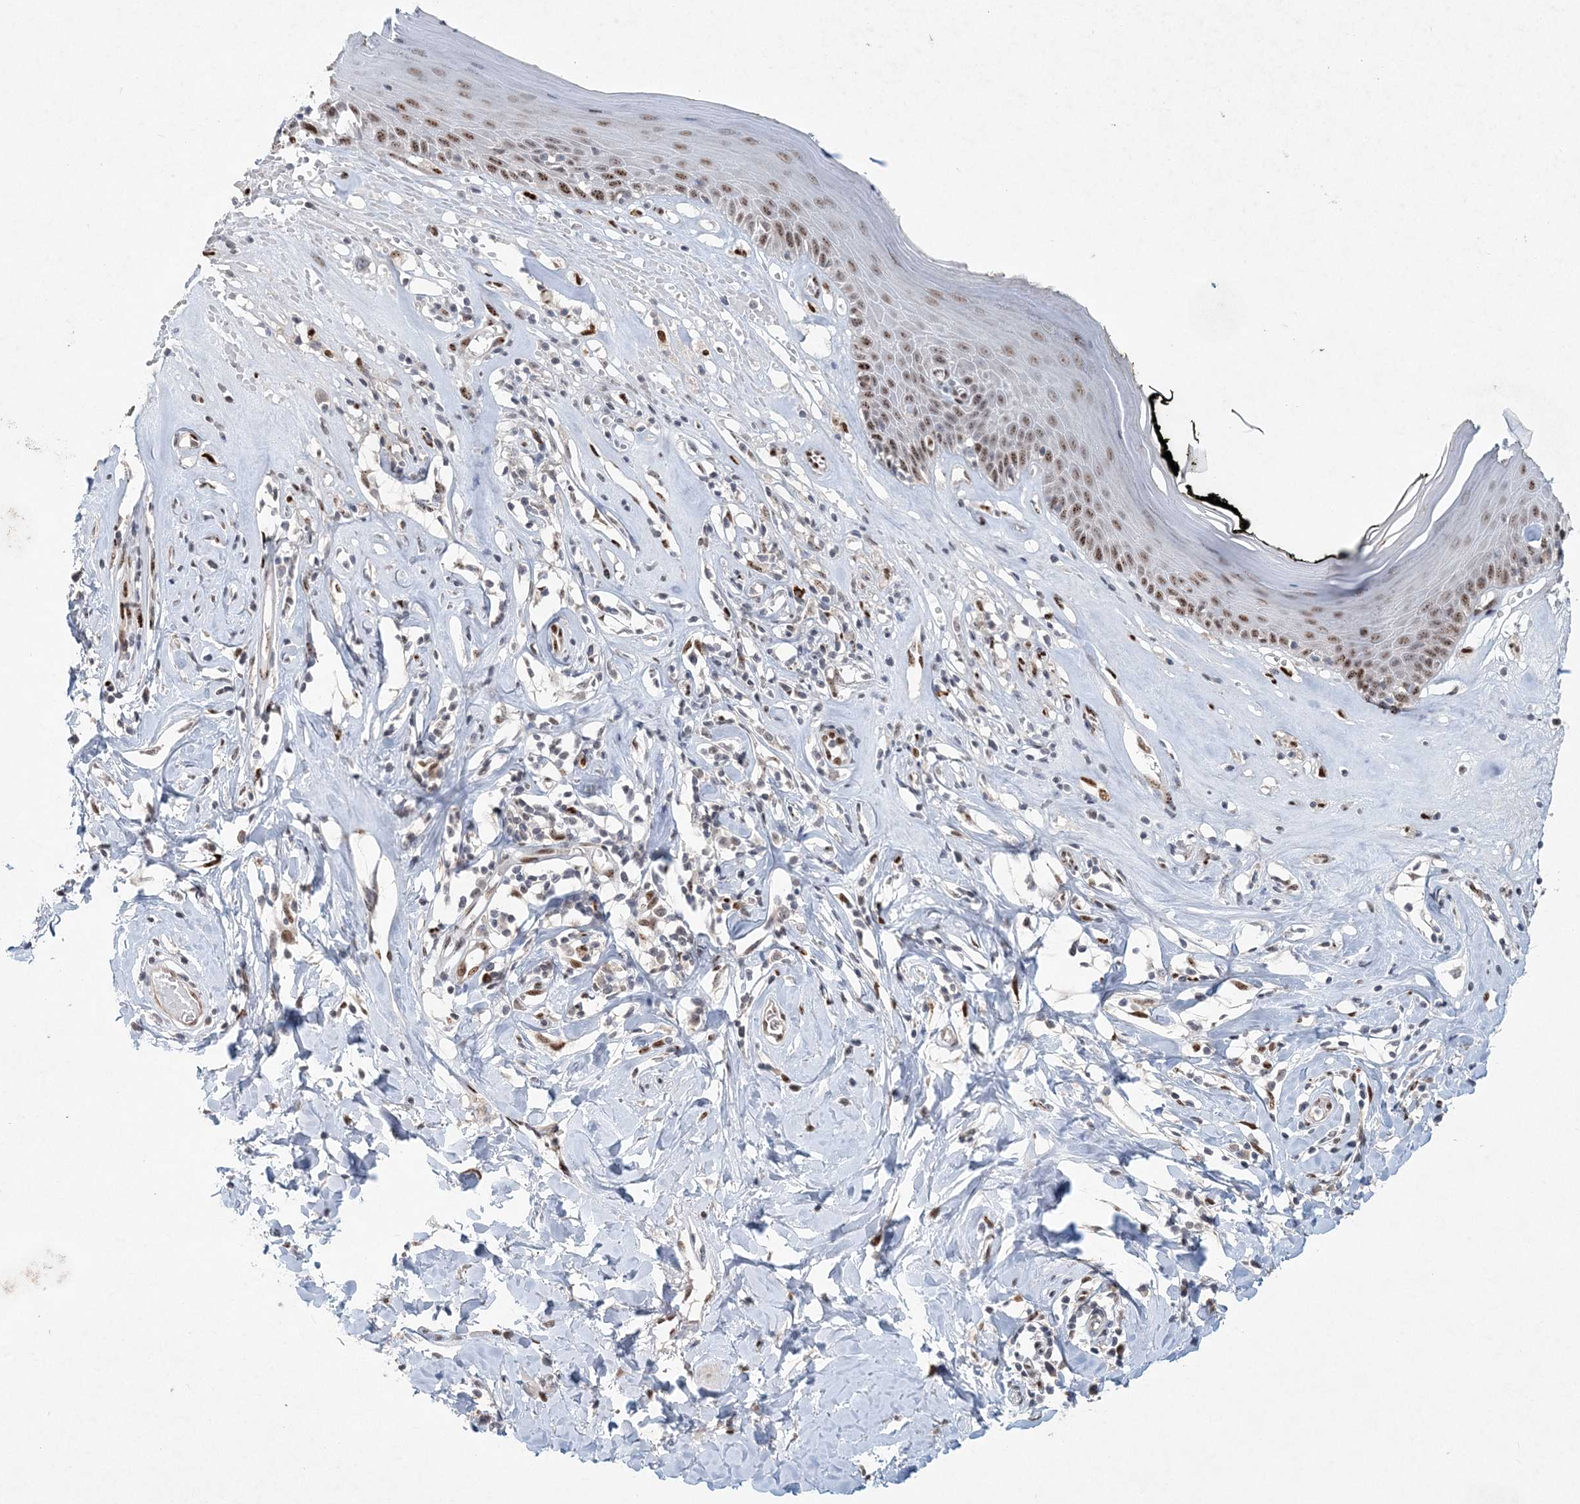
{"staining": {"intensity": "moderate", "quantity": "25%-75%", "location": "nuclear"}, "tissue": "skin", "cell_type": "Epidermal cells", "image_type": "normal", "snomed": [{"axis": "morphology", "description": "Normal tissue, NOS"}, {"axis": "morphology", "description": "Inflammation, NOS"}, {"axis": "topography", "description": "Vulva"}], "caption": "About 25%-75% of epidermal cells in normal human skin reveal moderate nuclear protein staining as visualized by brown immunohistochemical staining.", "gene": "GIN1", "patient": {"sex": "female", "age": 84}}